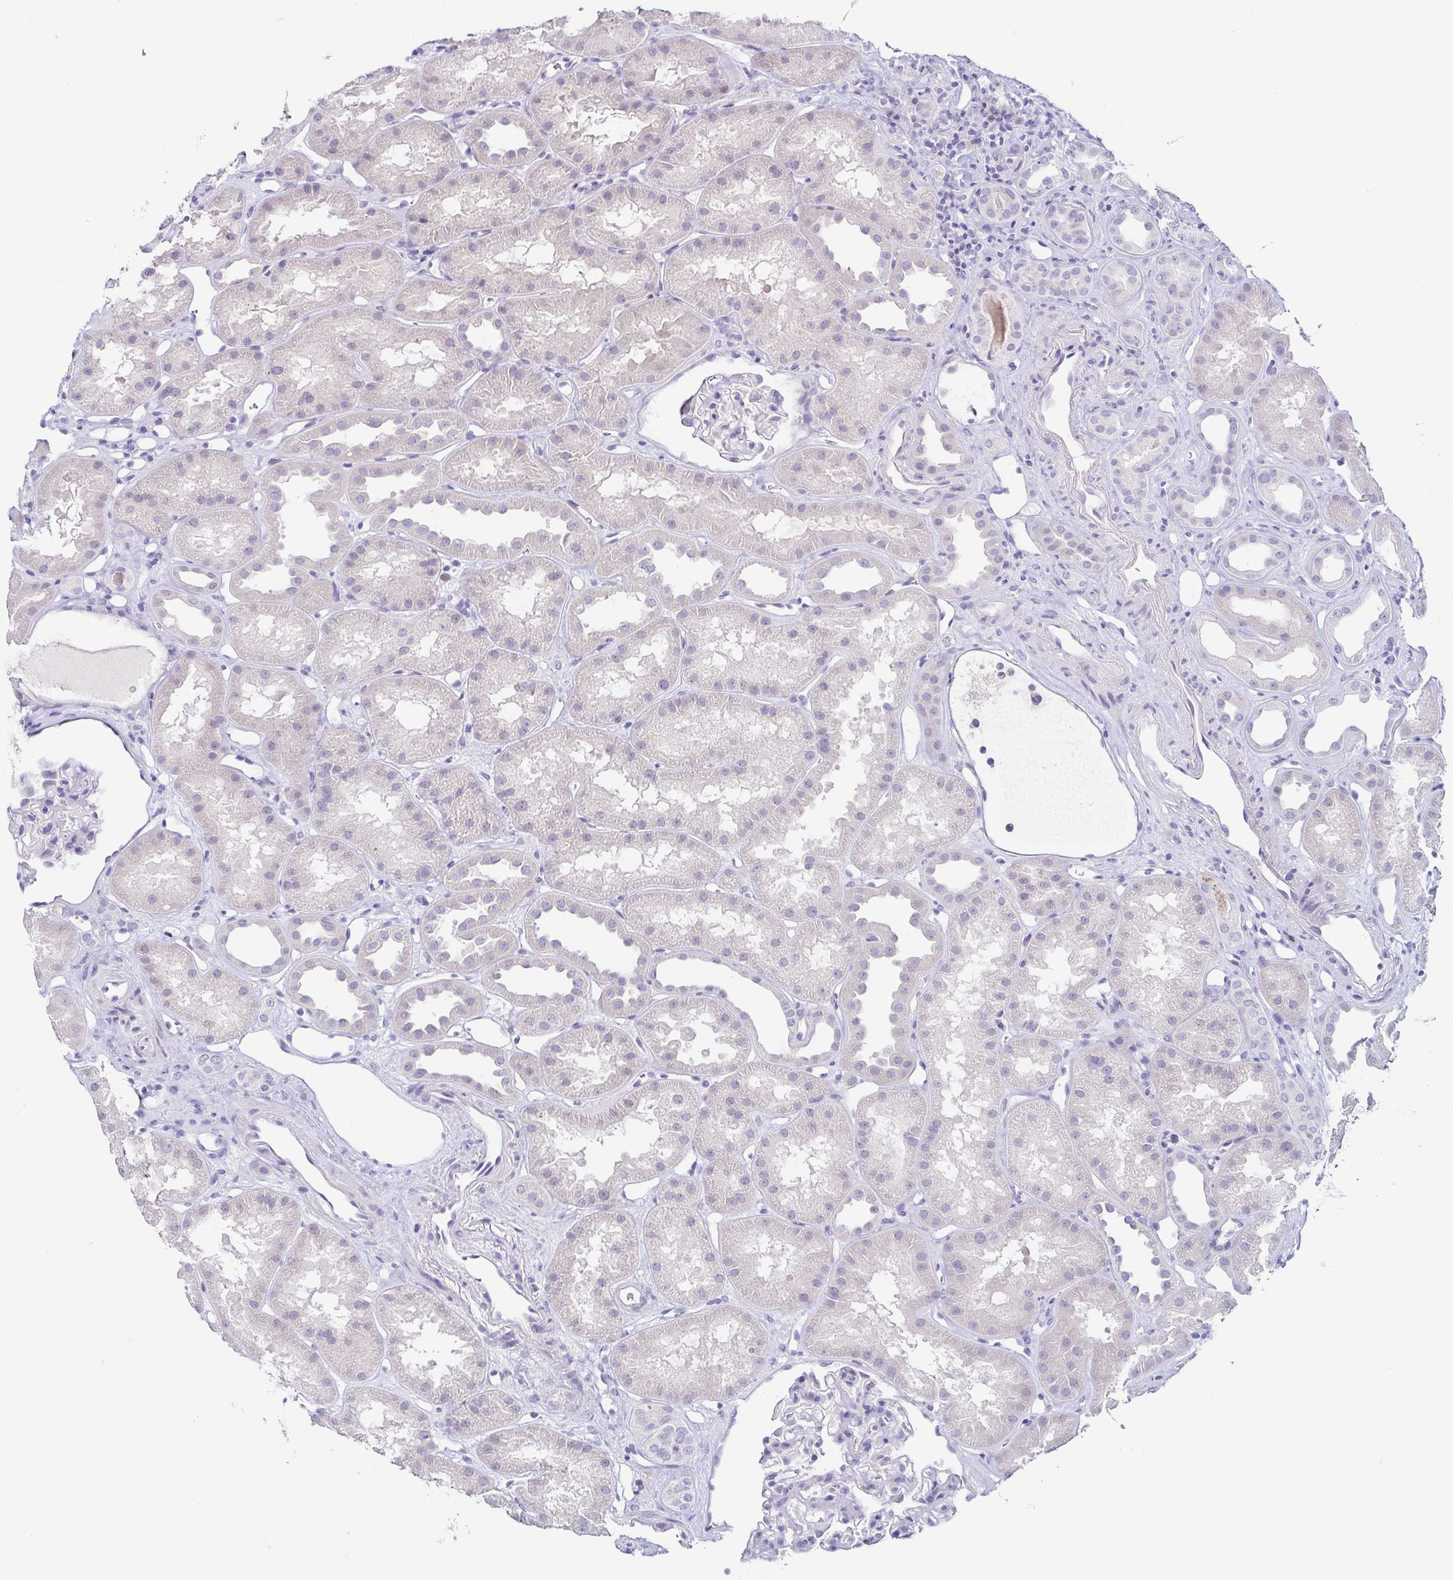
{"staining": {"intensity": "negative", "quantity": "none", "location": "none"}, "tissue": "kidney", "cell_type": "Cells in glomeruli", "image_type": "normal", "snomed": [{"axis": "morphology", "description": "Normal tissue, NOS"}, {"axis": "topography", "description": "Kidney"}], "caption": "This is an immunohistochemistry histopathology image of normal human kidney. There is no positivity in cells in glomeruli.", "gene": "TP73", "patient": {"sex": "male", "age": 61}}